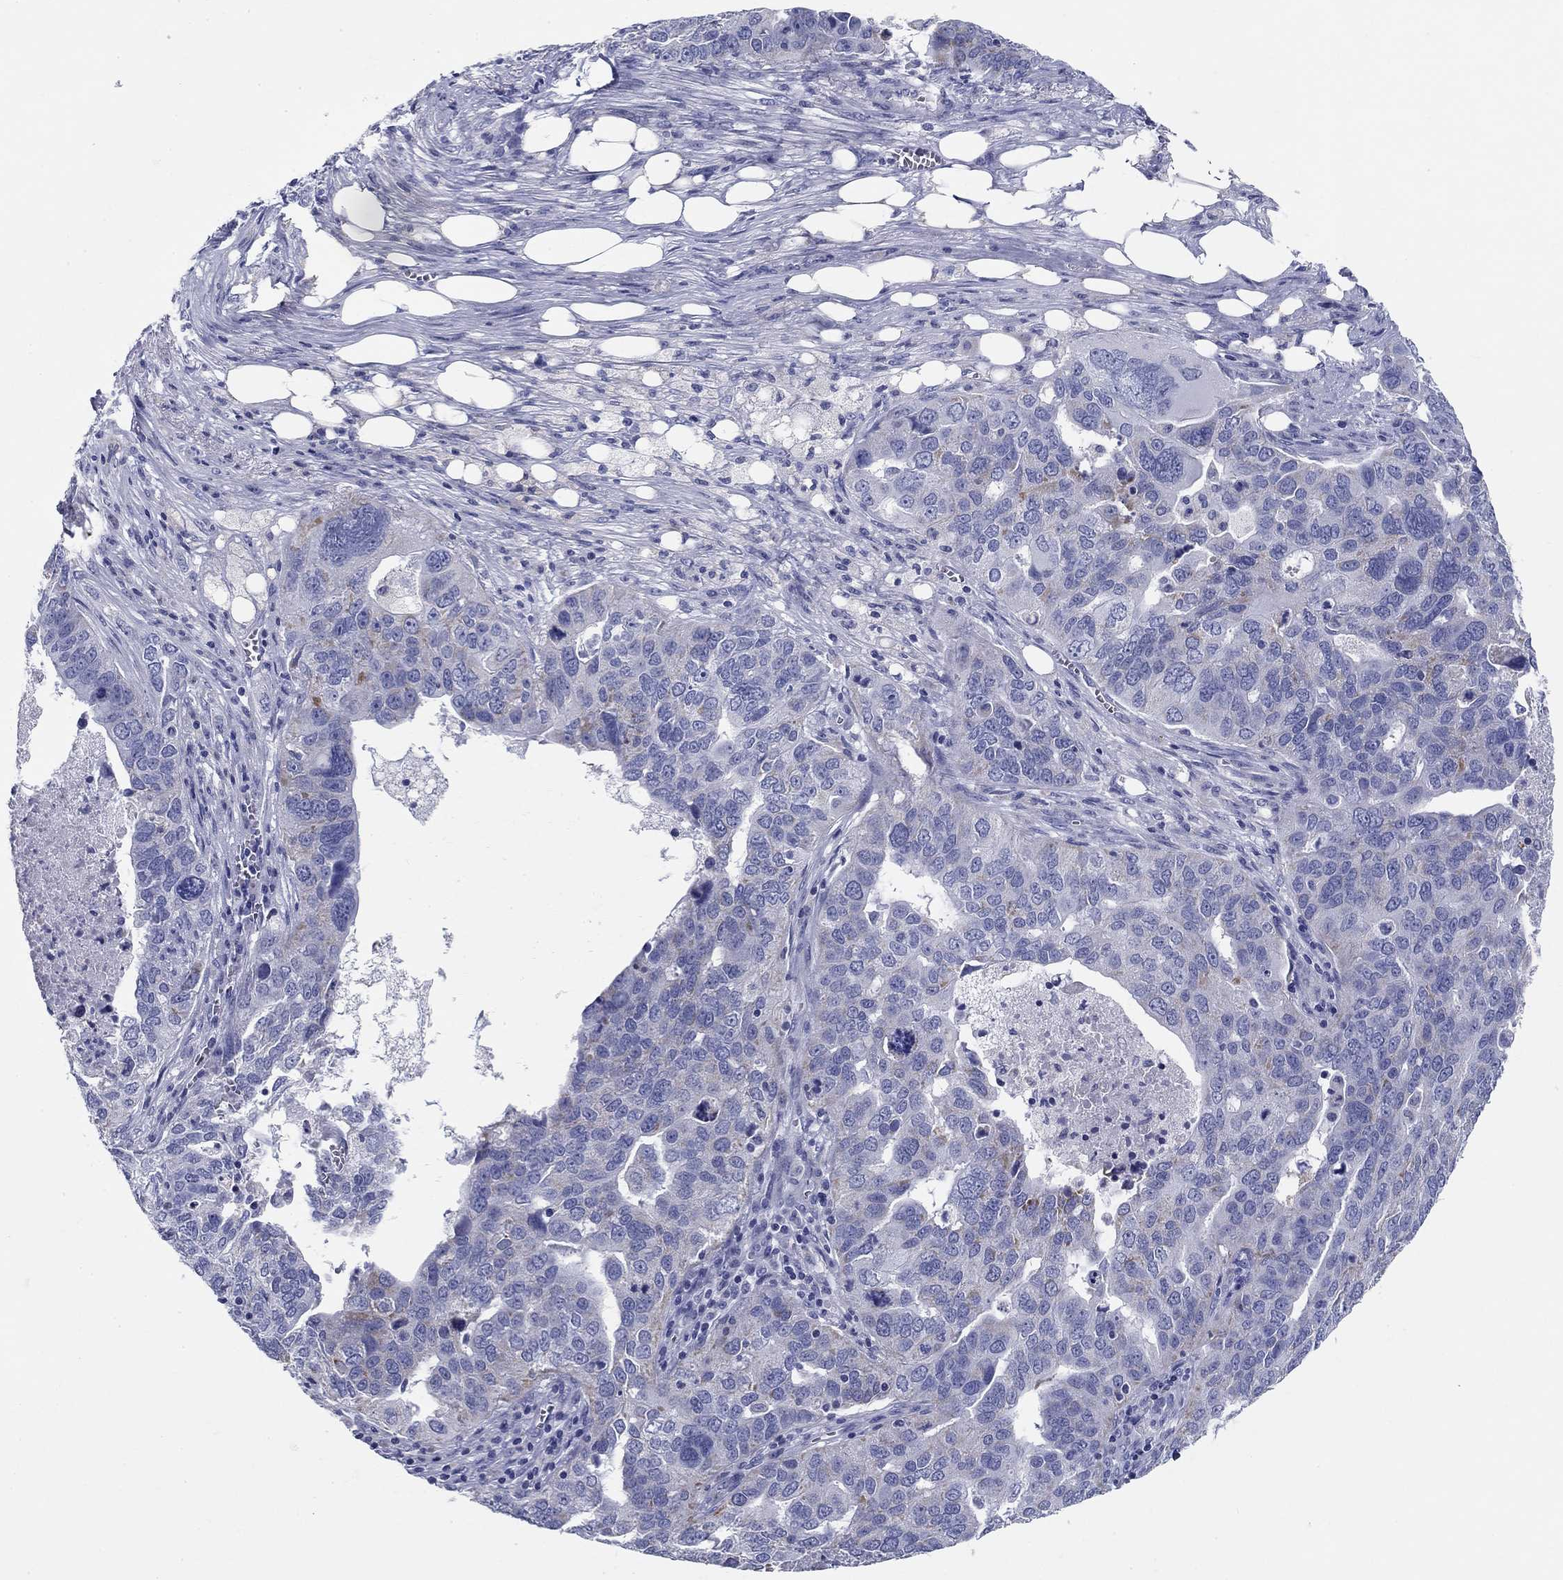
{"staining": {"intensity": "negative", "quantity": "none", "location": "none"}, "tissue": "ovarian cancer", "cell_type": "Tumor cells", "image_type": "cancer", "snomed": [{"axis": "morphology", "description": "Carcinoma, endometroid"}, {"axis": "topography", "description": "Soft tissue"}, {"axis": "topography", "description": "Ovary"}], "caption": "An immunohistochemistry micrograph of endometroid carcinoma (ovarian) is shown. There is no staining in tumor cells of endometroid carcinoma (ovarian).", "gene": "UPB1", "patient": {"sex": "female", "age": 52}}